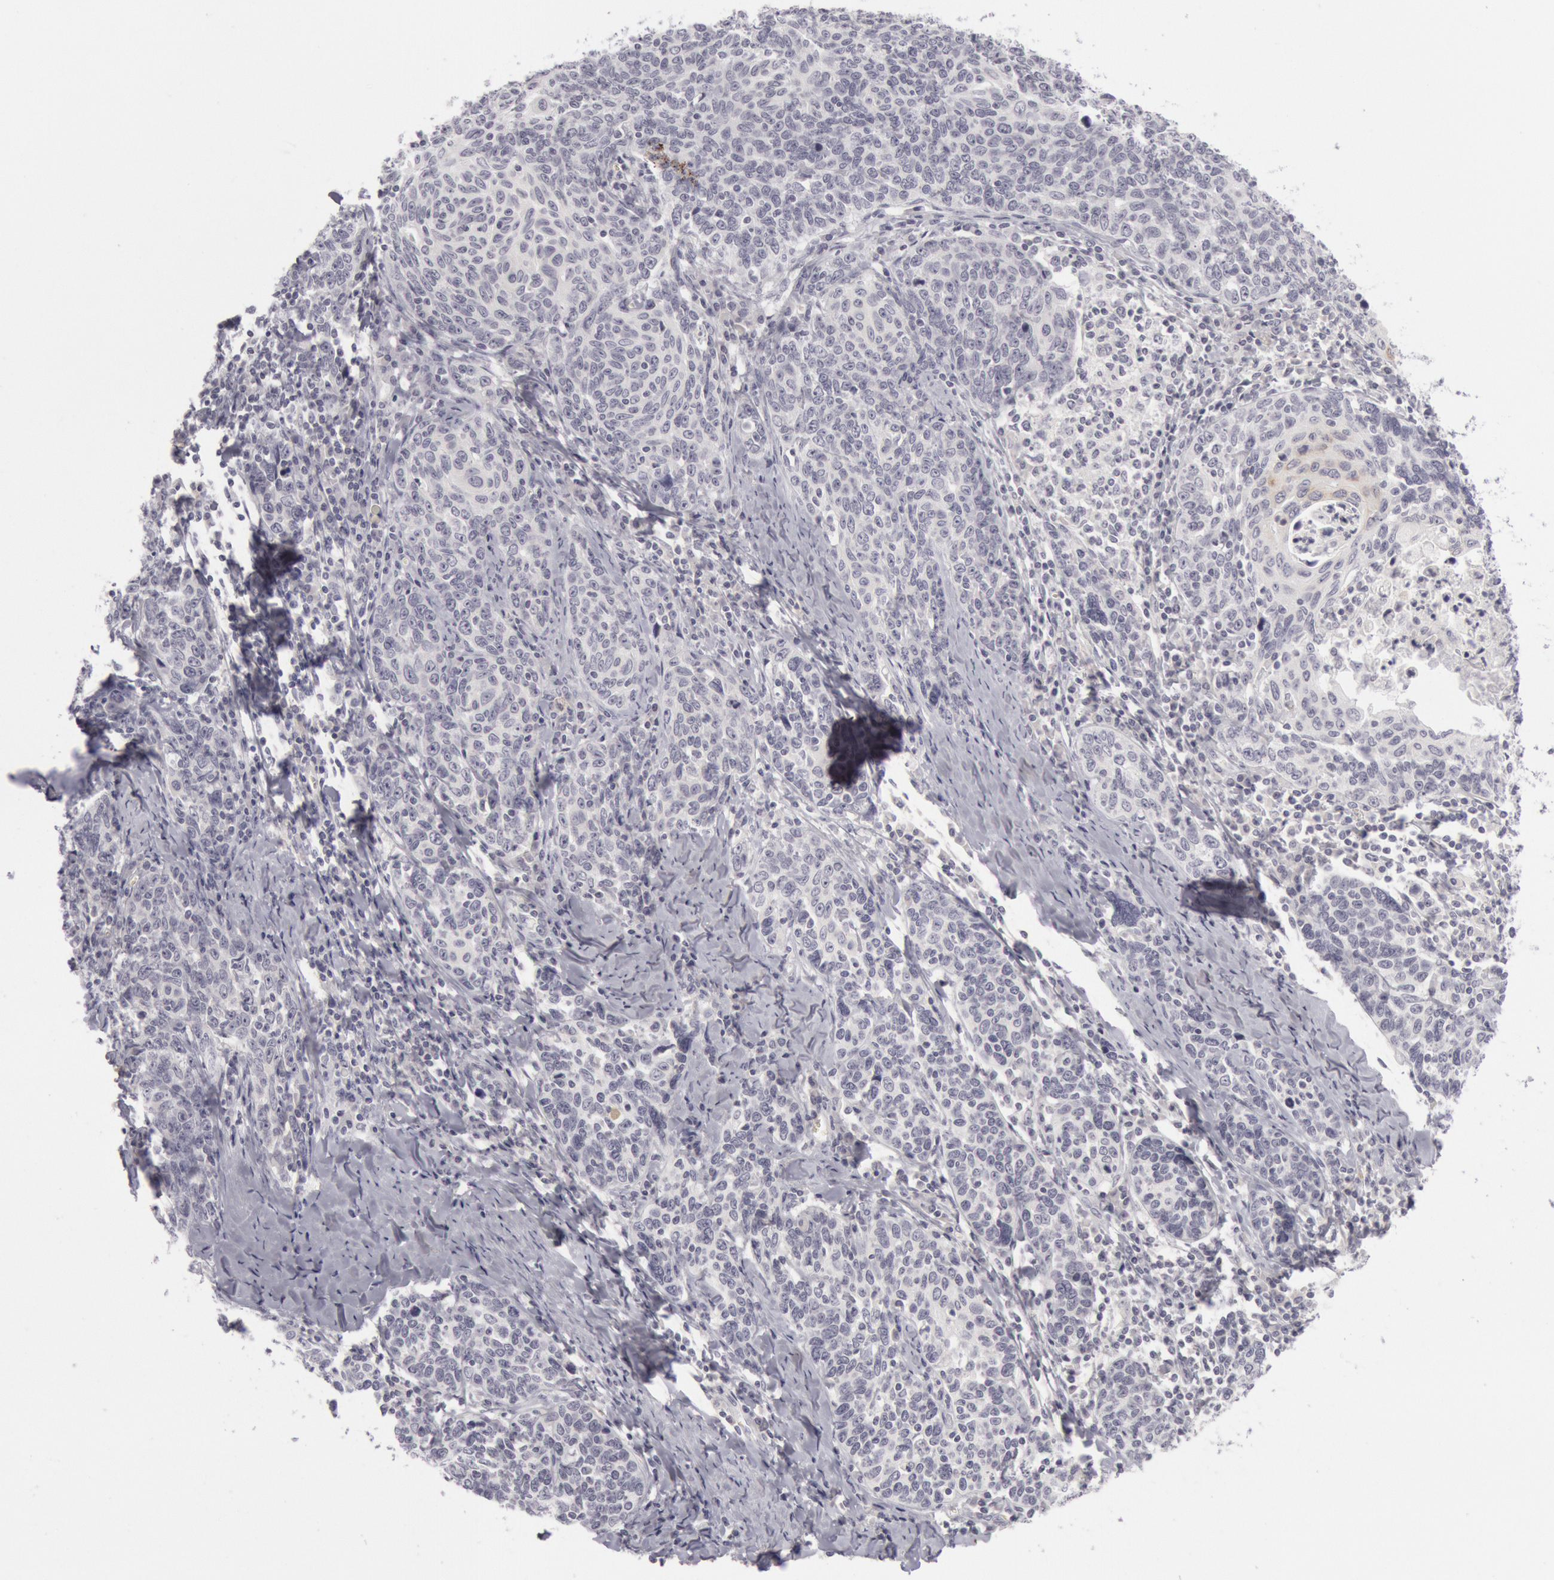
{"staining": {"intensity": "negative", "quantity": "none", "location": "none"}, "tissue": "cervical cancer", "cell_type": "Tumor cells", "image_type": "cancer", "snomed": [{"axis": "morphology", "description": "Squamous cell carcinoma, NOS"}, {"axis": "topography", "description": "Cervix"}], "caption": "Tumor cells show no significant staining in squamous cell carcinoma (cervical). The staining is performed using DAB (3,3'-diaminobenzidine) brown chromogen with nuclei counter-stained in using hematoxylin.", "gene": "KRT16", "patient": {"sex": "female", "age": 41}}